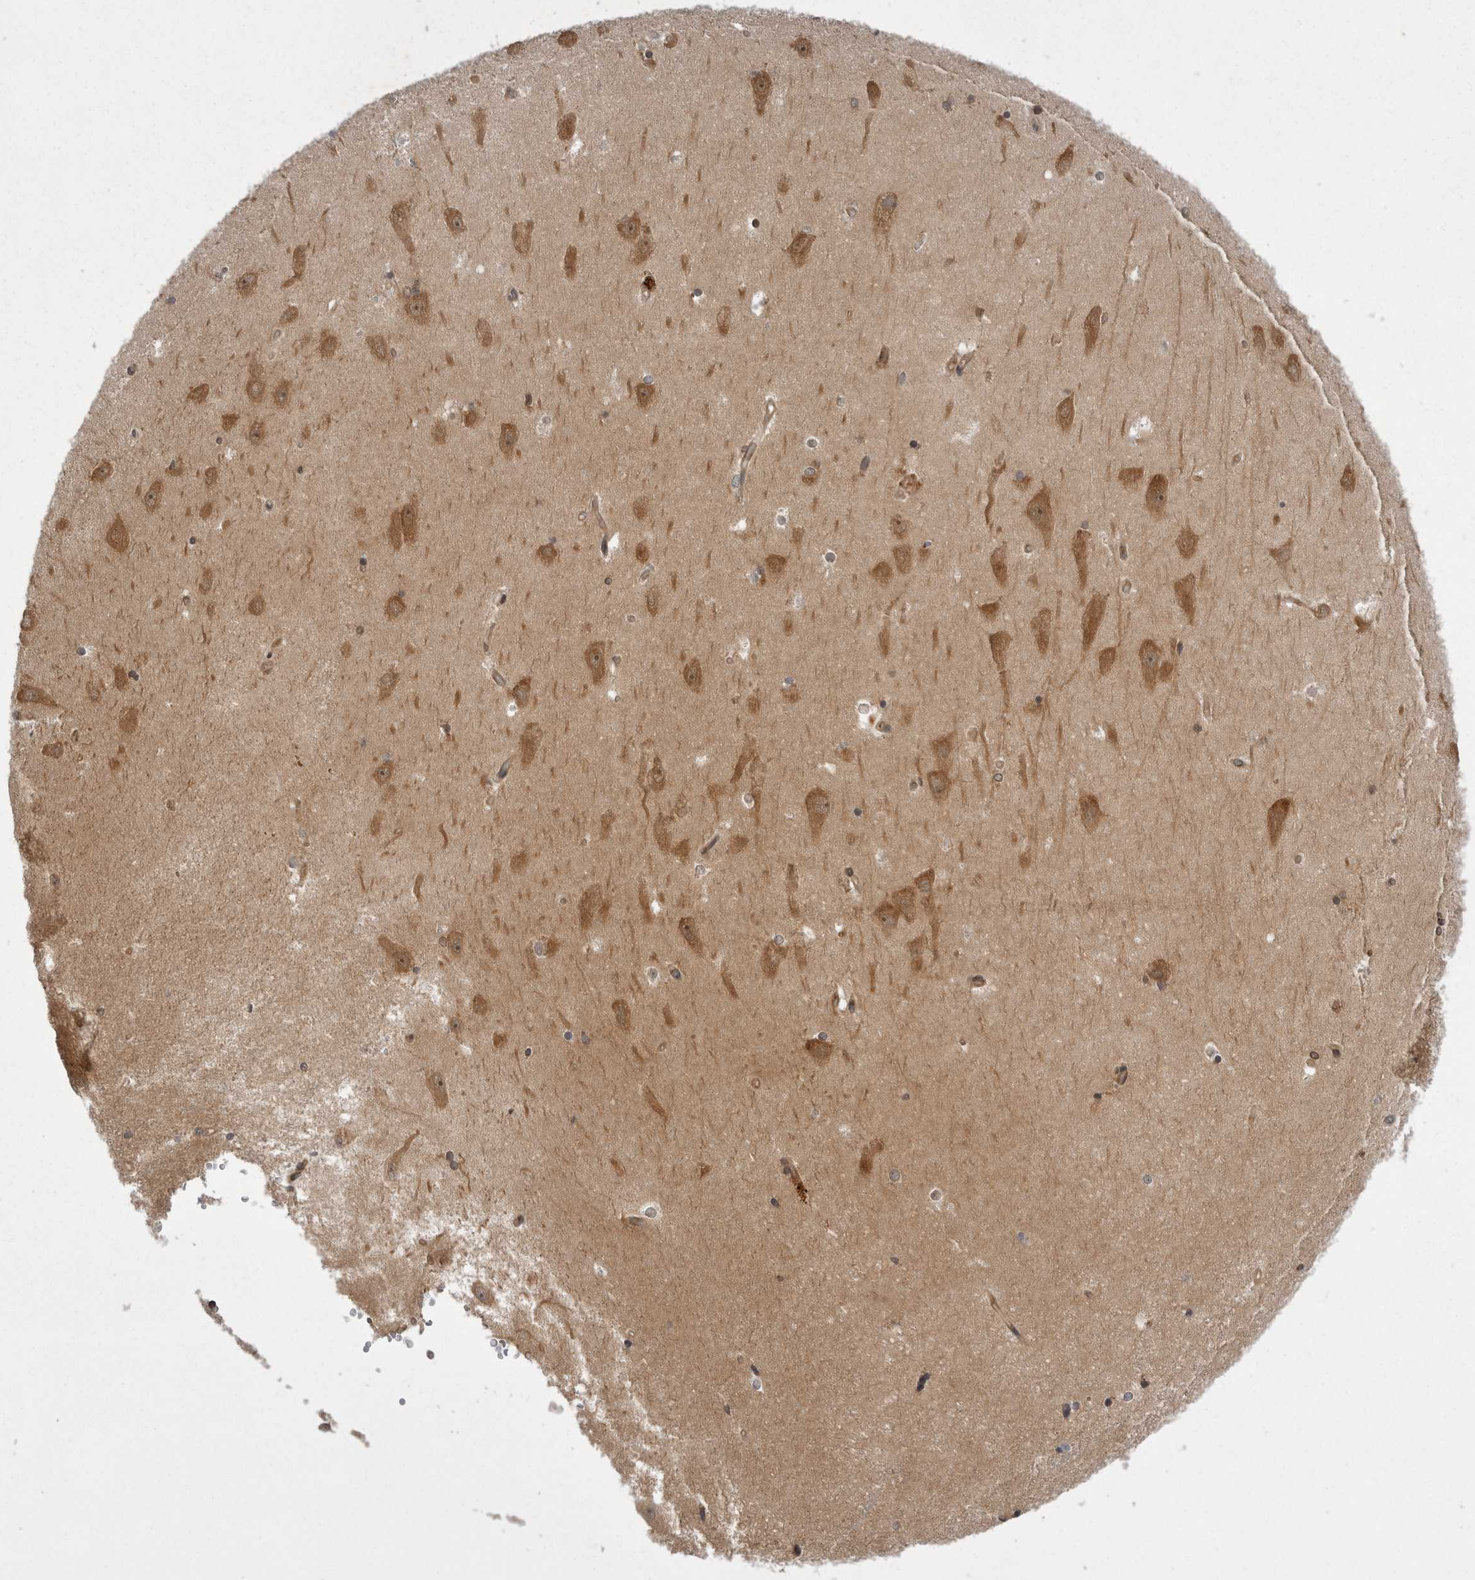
{"staining": {"intensity": "moderate", "quantity": "25%-75%", "location": "cytoplasmic/membranous"}, "tissue": "hippocampus", "cell_type": "Glial cells", "image_type": "normal", "snomed": [{"axis": "morphology", "description": "Normal tissue, NOS"}, {"axis": "topography", "description": "Hippocampus"}], "caption": "High-magnification brightfield microscopy of normal hippocampus stained with DAB (3,3'-diaminobenzidine) (brown) and counterstained with hematoxylin (blue). glial cells exhibit moderate cytoplasmic/membranous staining is present in about25%-75% of cells. The staining was performed using DAB (3,3'-diaminobenzidine), with brown indicating positive protein expression. Nuclei are stained blue with hematoxylin.", "gene": "STK24", "patient": {"sex": "male", "age": 45}}